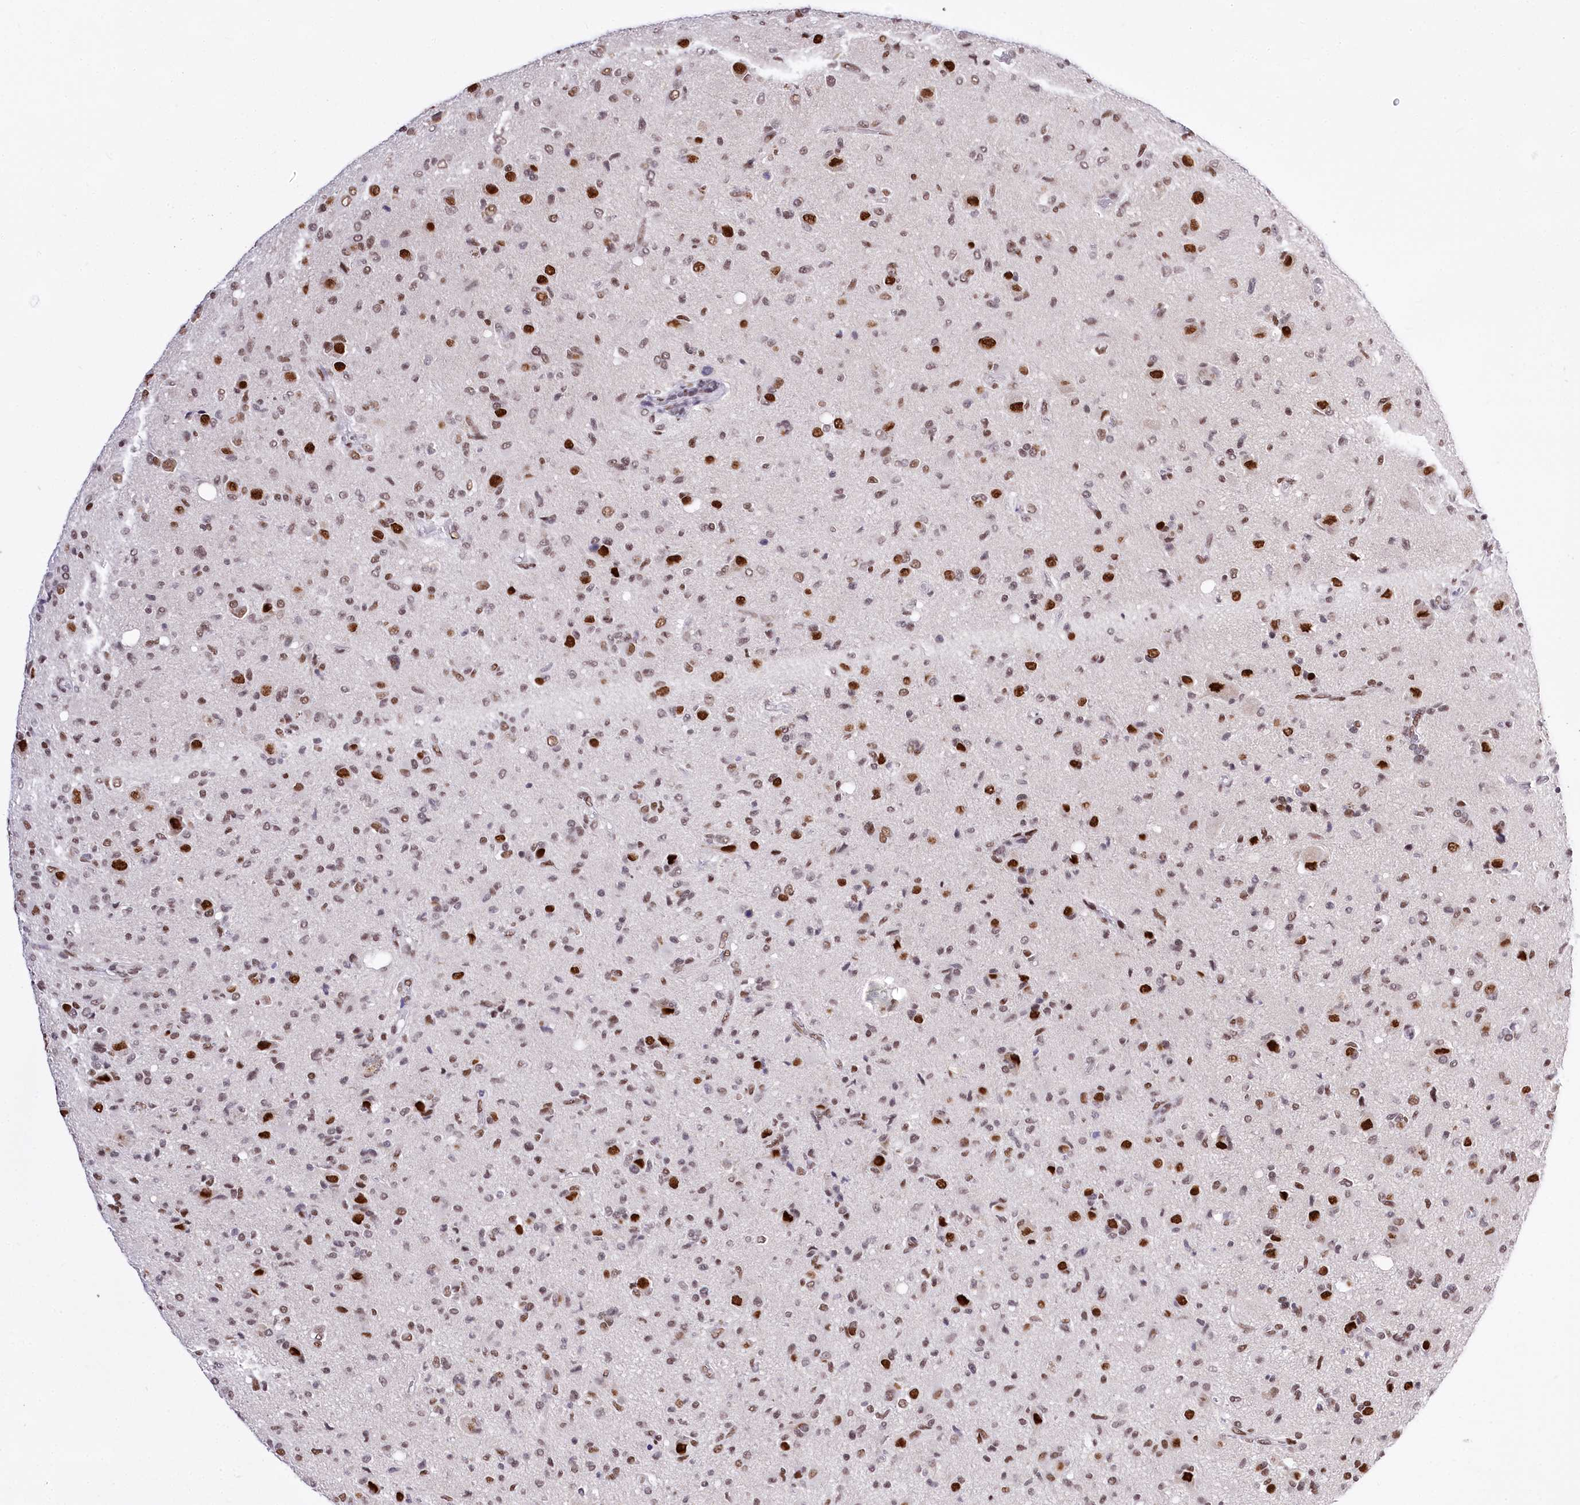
{"staining": {"intensity": "moderate", "quantity": "25%-75%", "location": "nuclear"}, "tissue": "glioma", "cell_type": "Tumor cells", "image_type": "cancer", "snomed": [{"axis": "morphology", "description": "Glioma, malignant, High grade"}, {"axis": "topography", "description": "Brain"}], "caption": "Protein analysis of malignant glioma (high-grade) tissue shows moderate nuclear positivity in about 25%-75% of tumor cells. (brown staining indicates protein expression, while blue staining denotes nuclei).", "gene": "POU4F3", "patient": {"sex": "female", "age": 57}}